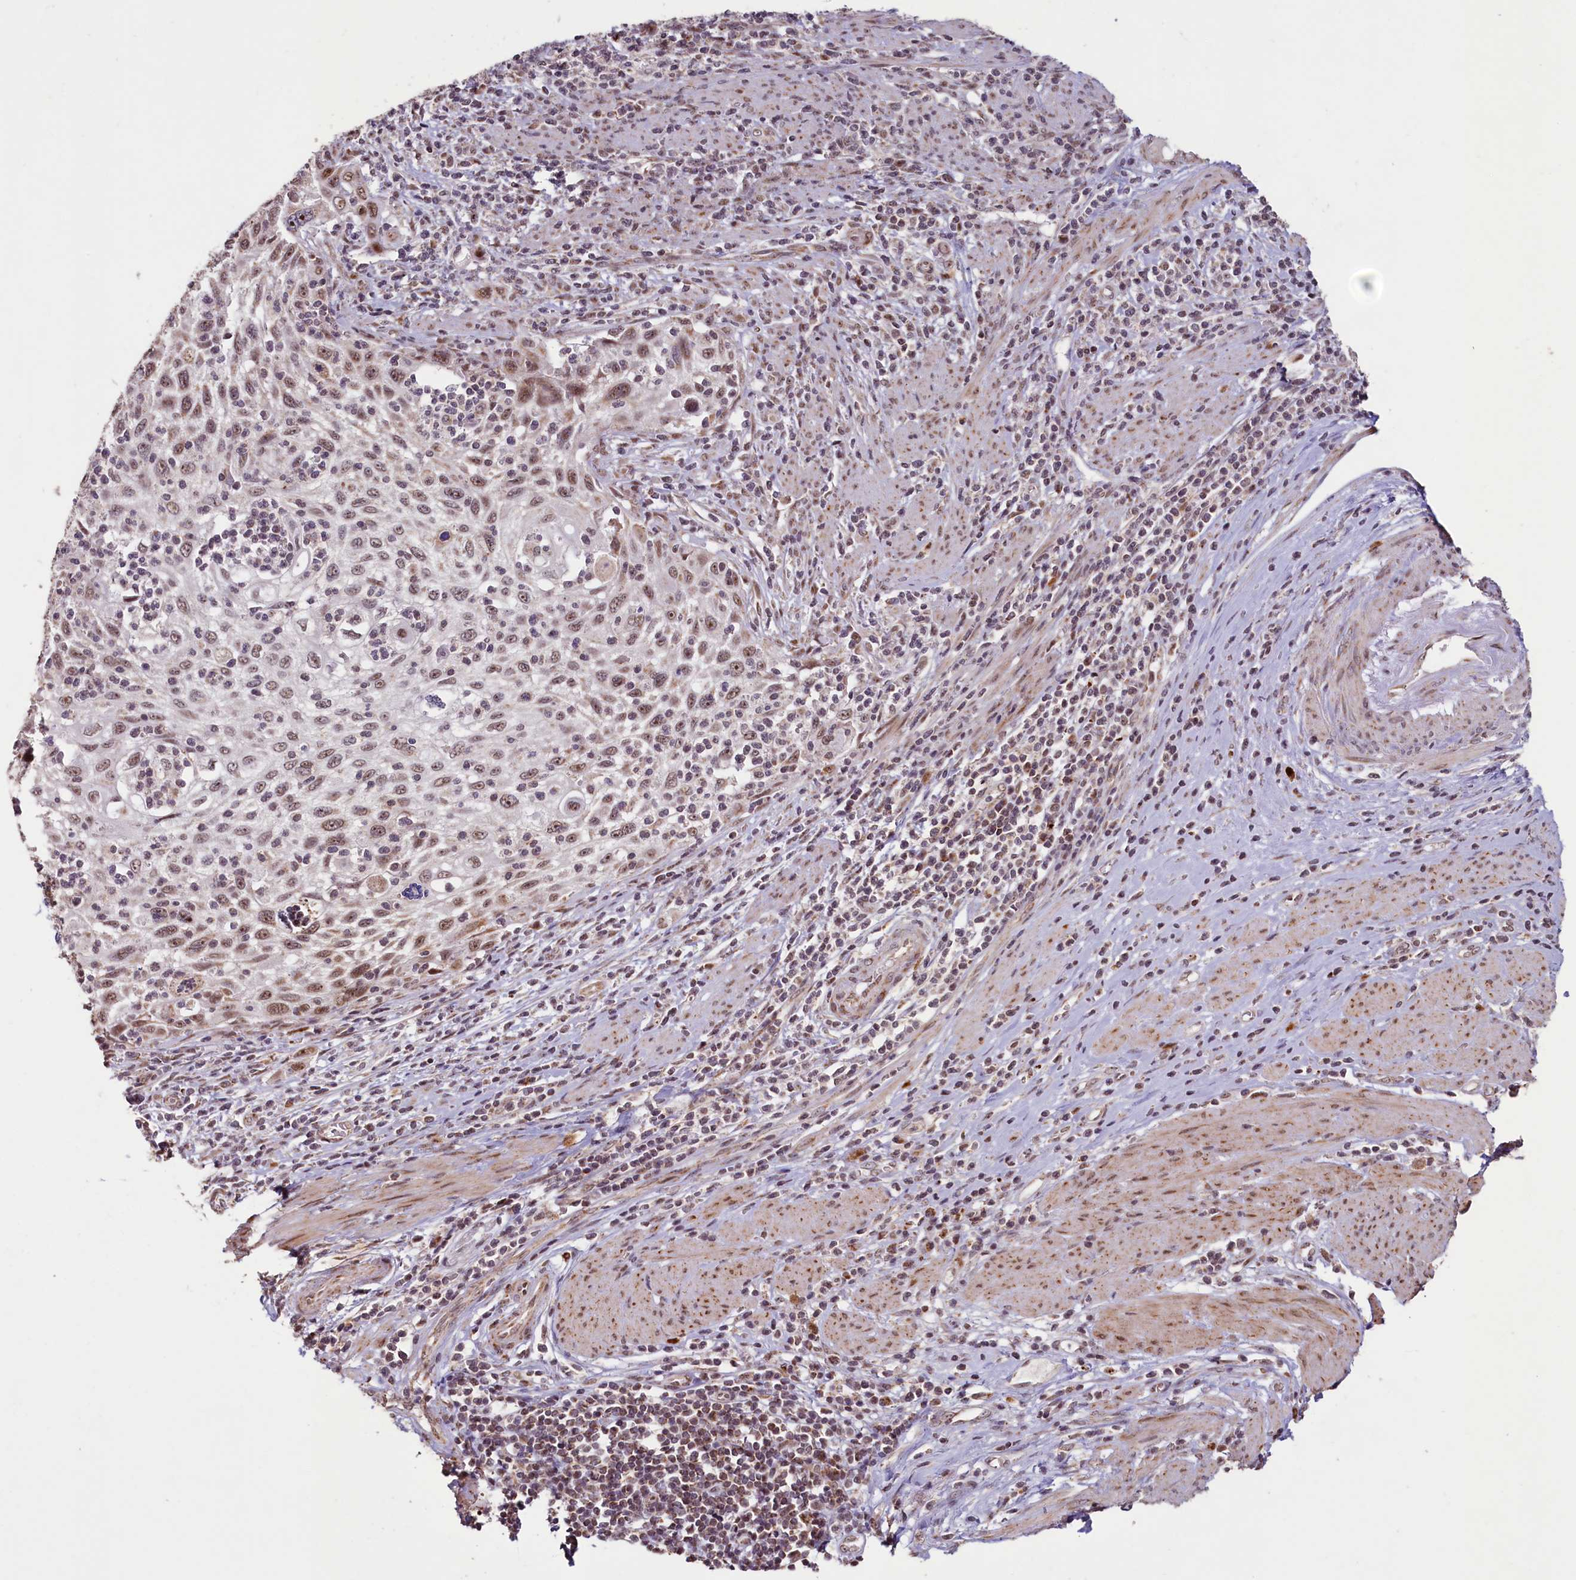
{"staining": {"intensity": "moderate", "quantity": ">75%", "location": "nuclear"}, "tissue": "cervical cancer", "cell_type": "Tumor cells", "image_type": "cancer", "snomed": [{"axis": "morphology", "description": "Squamous cell carcinoma, NOS"}, {"axis": "topography", "description": "Cervix"}], "caption": "This is an image of immunohistochemistry (IHC) staining of cervical squamous cell carcinoma, which shows moderate expression in the nuclear of tumor cells.", "gene": "PDE6D", "patient": {"sex": "female", "age": 70}}